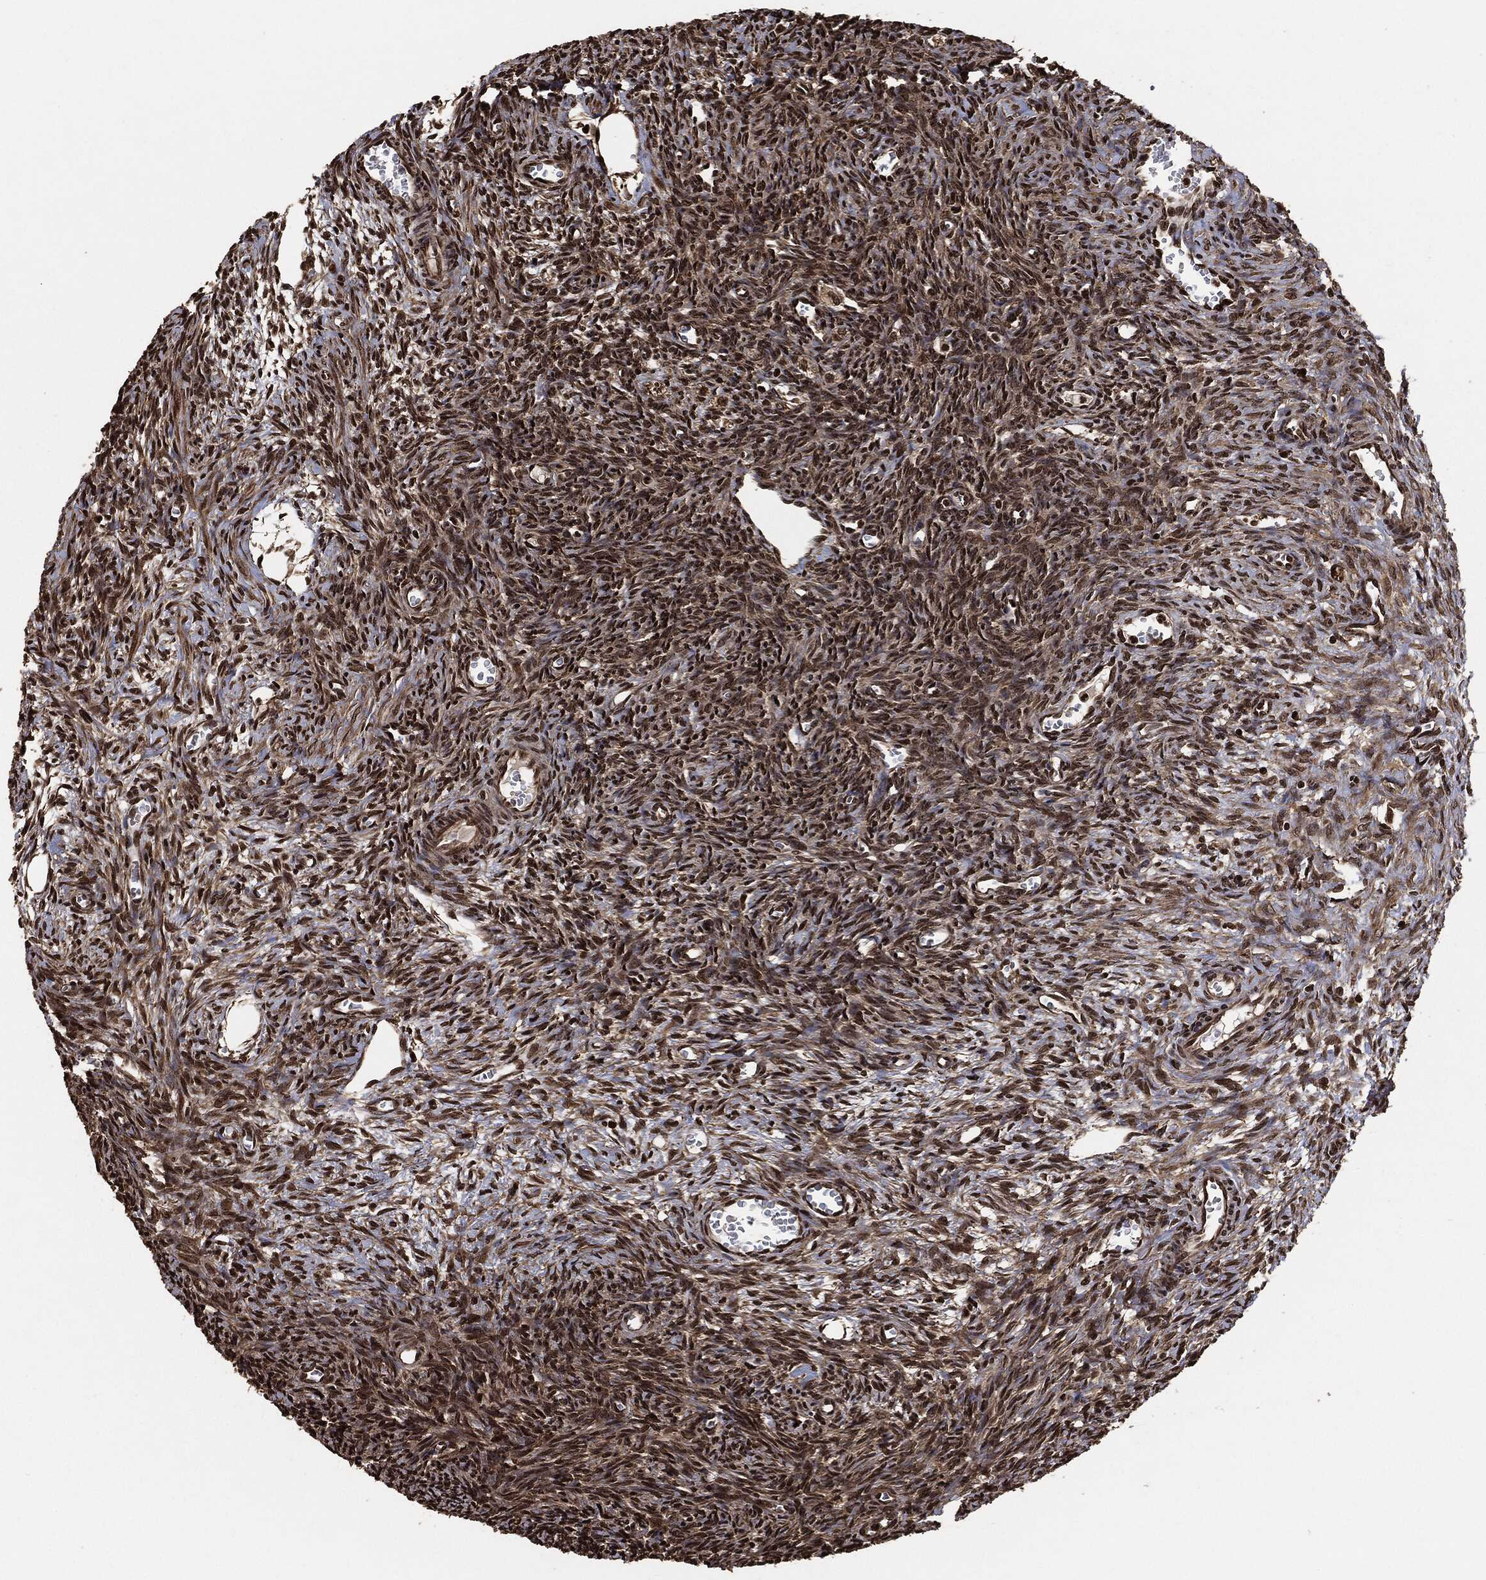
{"staining": {"intensity": "weak", "quantity": ">75%", "location": "cytoplasmic/membranous"}, "tissue": "ovary", "cell_type": "Follicle cells", "image_type": "normal", "snomed": [{"axis": "morphology", "description": "Normal tissue, NOS"}, {"axis": "topography", "description": "Ovary"}], "caption": "DAB immunohistochemical staining of benign ovary exhibits weak cytoplasmic/membranous protein expression in approximately >75% of follicle cells.", "gene": "PDK1", "patient": {"sex": "female", "age": 27}}